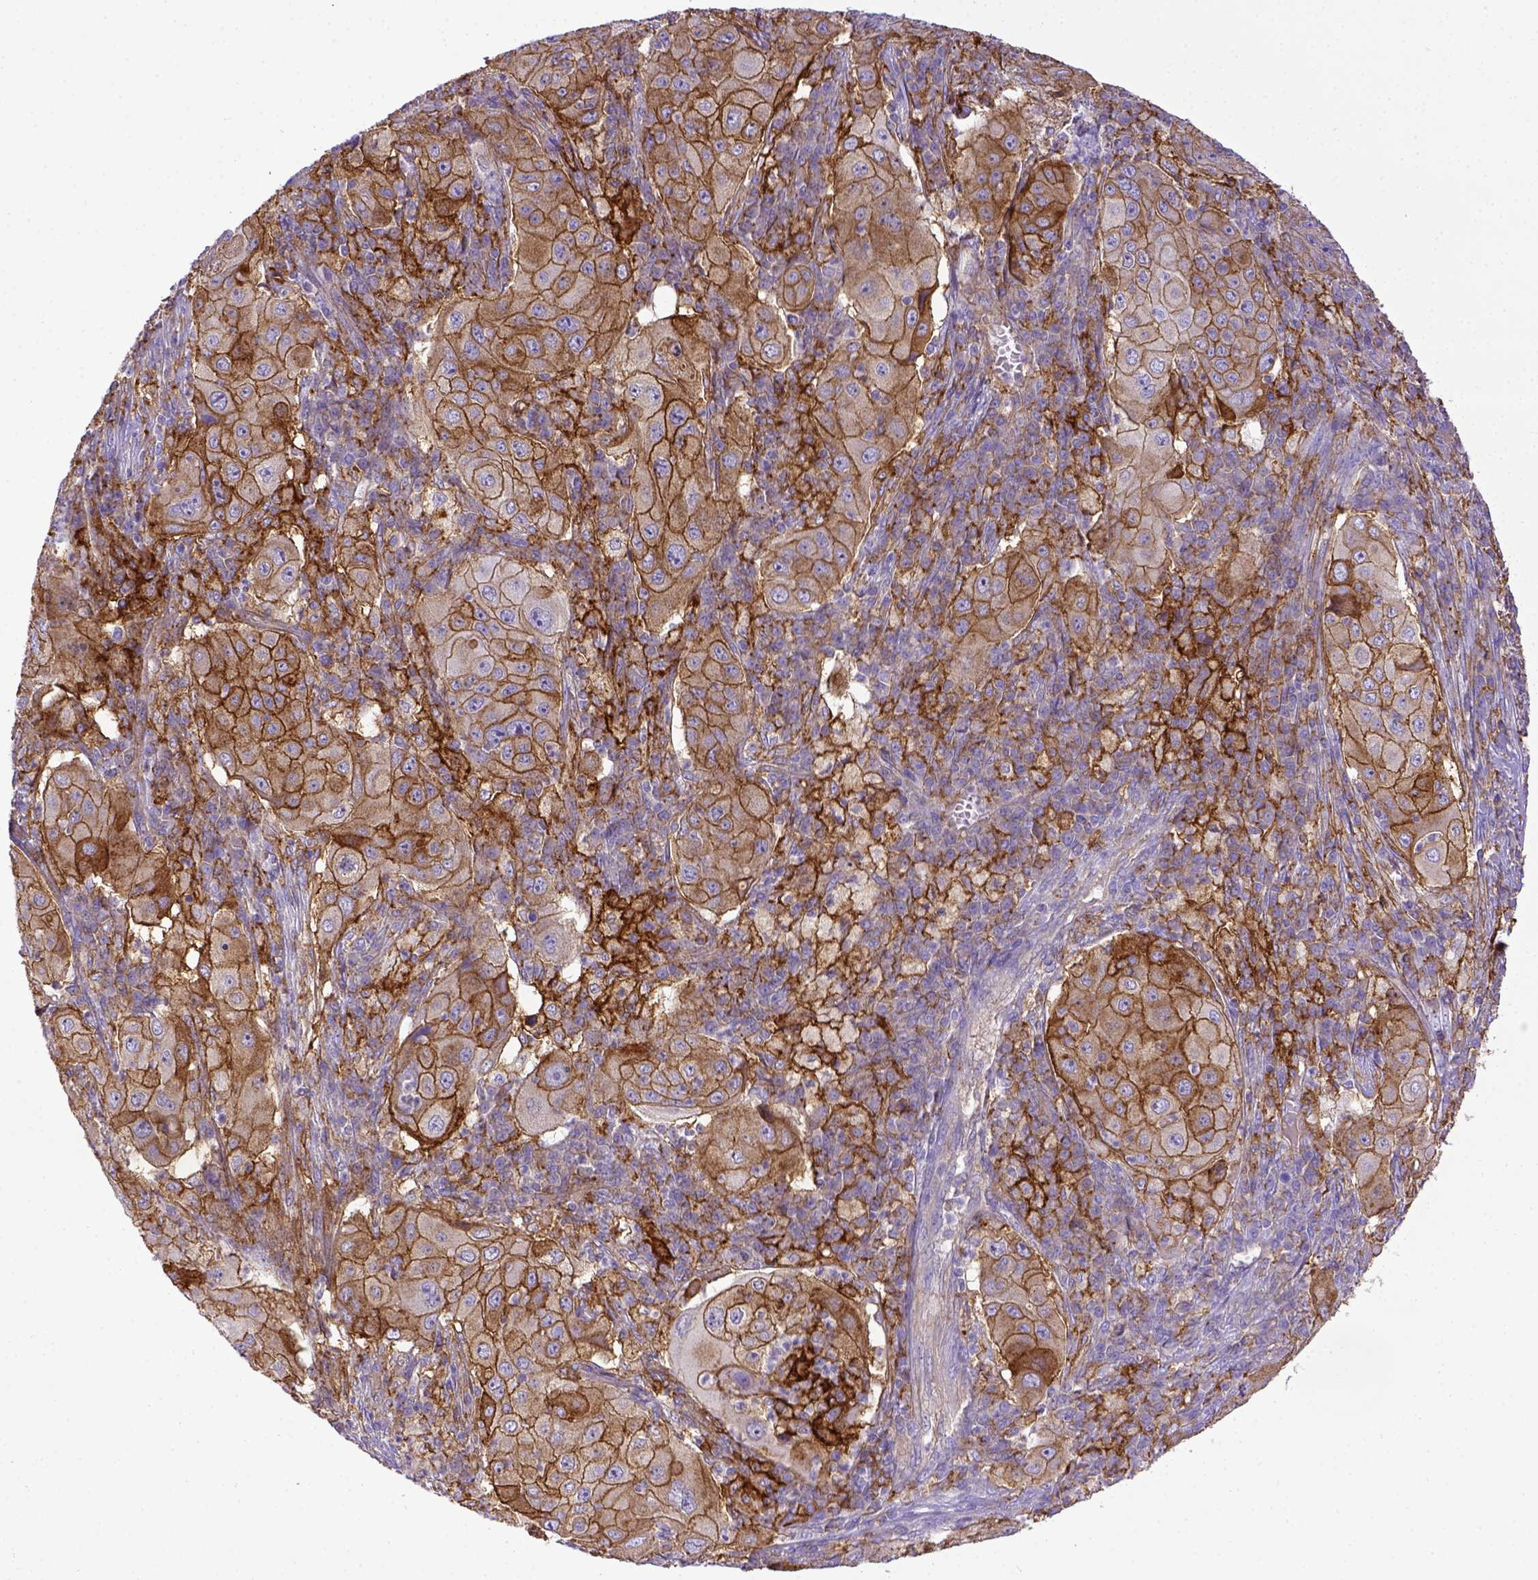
{"staining": {"intensity": "moderate", "quantity": ">75%", "location": "cytoplasmic/membranous"}, "tissue": "lung cancer", "cell_type": "Tumor cells", "image_type": "cancer", "snomed": [{"axis": "morphology", "description": "Squamous cell carcinoma, NOS"}, {"axis": "topography", "description": "Lung"}], "caption": "High-magnification brightfield microscopy of lung cancer (squamous cell carcinoma) stained with DAB (brown) and counterstained with hematoxylin (blue). tumor cells exhibit moderate cytoplasmic/membranous positivity is seen in approximately>75% of cells.", "gene": "CD40", "patient": {"sex": "female", "age": 59}}